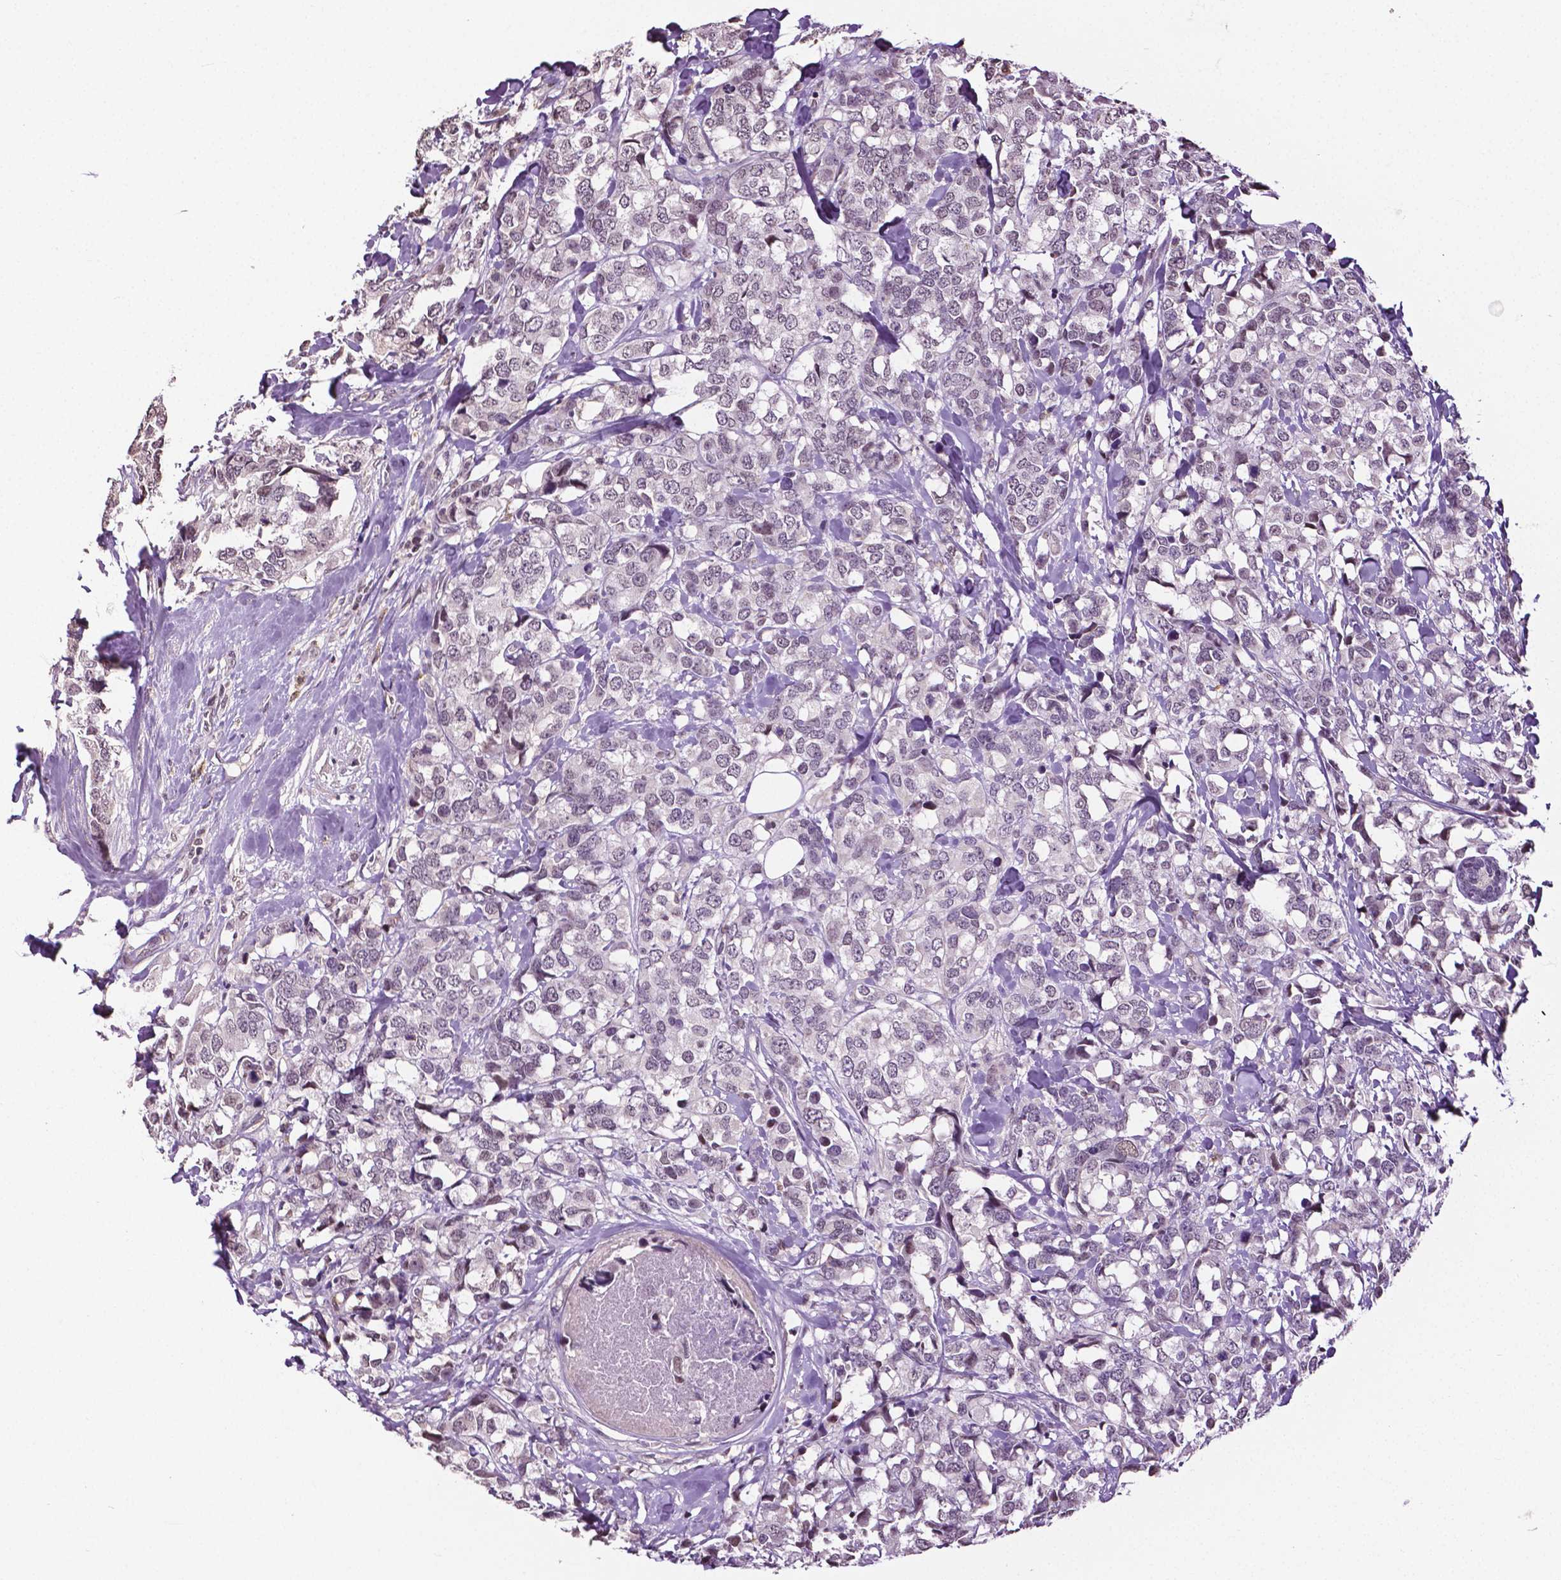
{"staining": {"intensity": "negative", "quantity": "none", "location": "none"}, "tissue": "breast cancer", "cell_type": "Tumor cells", "image_type": "cancer", "snomed": [{"axis": "morphology", "description": "Lobular carcinoma"}, {"axis": "topography", "description": "Breast"}], "caption": "Photomicrograph shows no protein expression in tumor cells of breast cancer tissue.", "gene": "DLX5", "patient": {"sex": "female", "age": 59}}